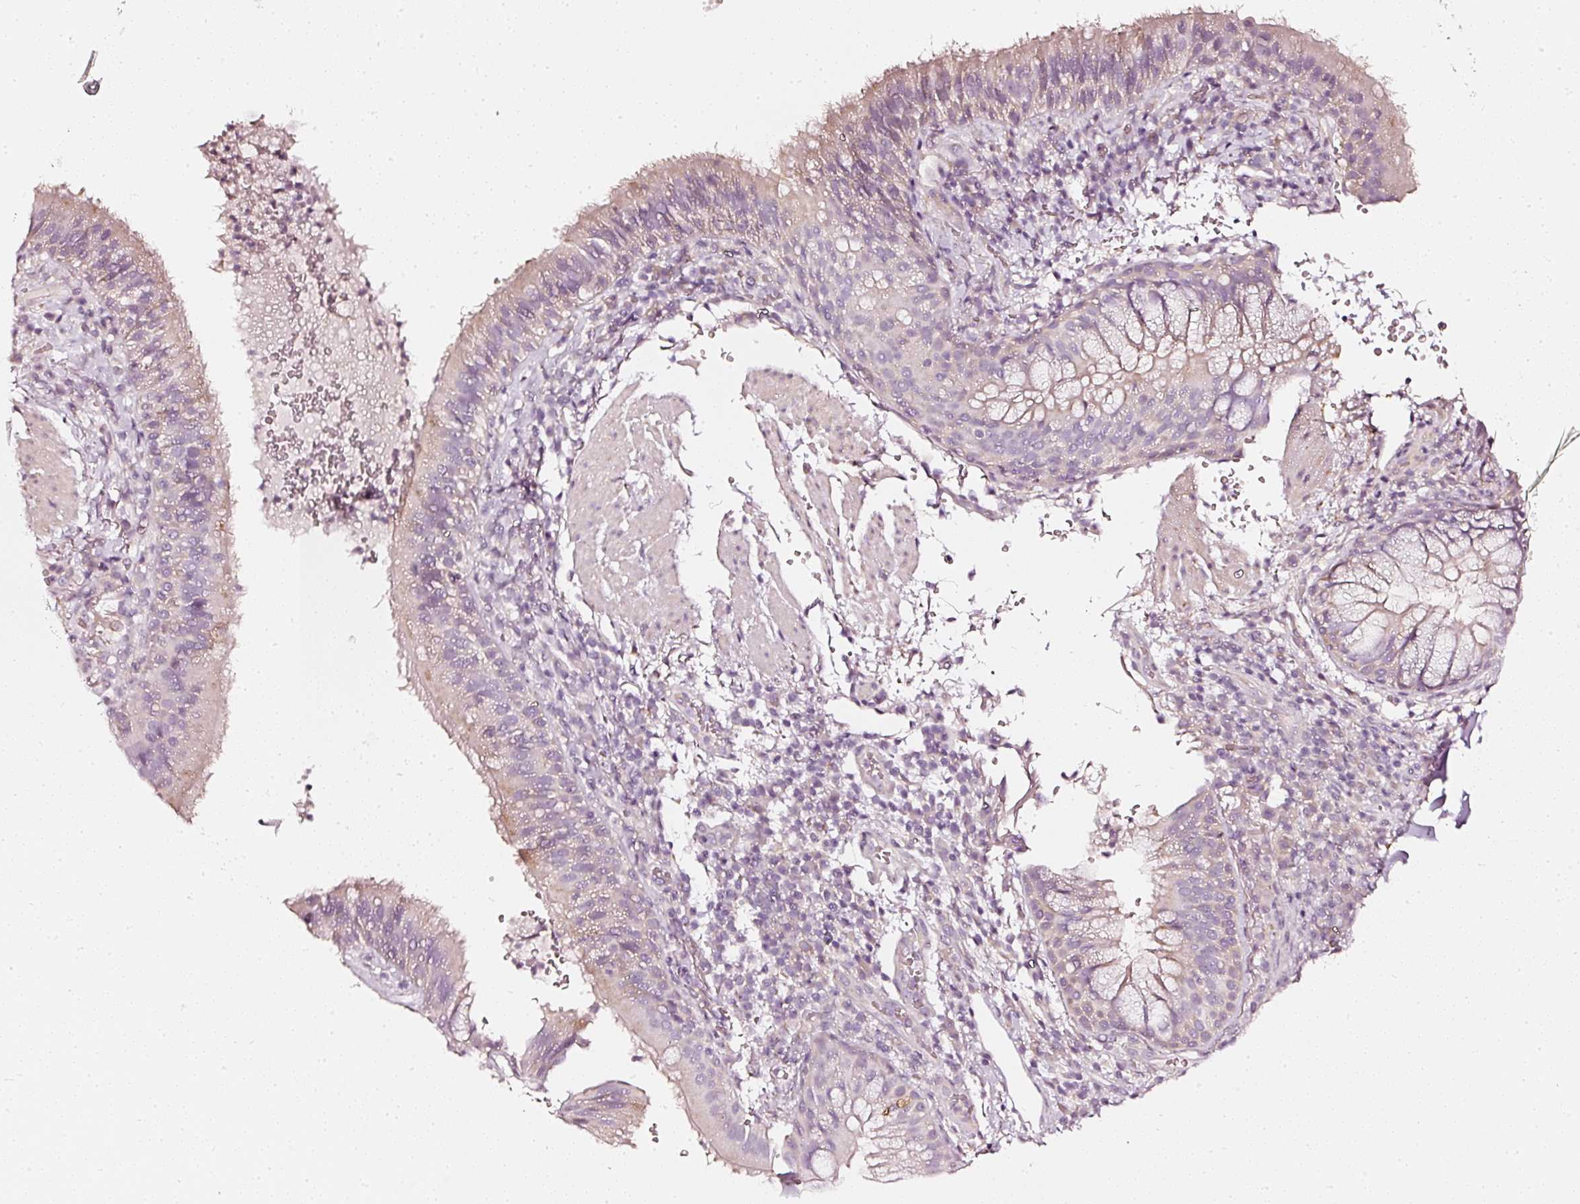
{"staining": {"intensity": "weak", "quantity": "25%-75%", "location": "cytoplasmic/membranous"}, "tissue": "bronchus", "cell_type": "Respiratory epithelial cells", "image_type": "normal", "snomed": [{"axis": "morphology", "description": "Normal tissue, NOS"}, {"axis": "topography", "description": "Cartilage tissue"}, {"axis": "topography", "description": "Bronchus"}], "caption": "A photomicrograph of human bronchus stained for a protein shows weak cytoplasmic/membranous brown staining in respiratory epithelial cells.", "gene": "CNP", "patient": {"sex": "male", "age": 56}}